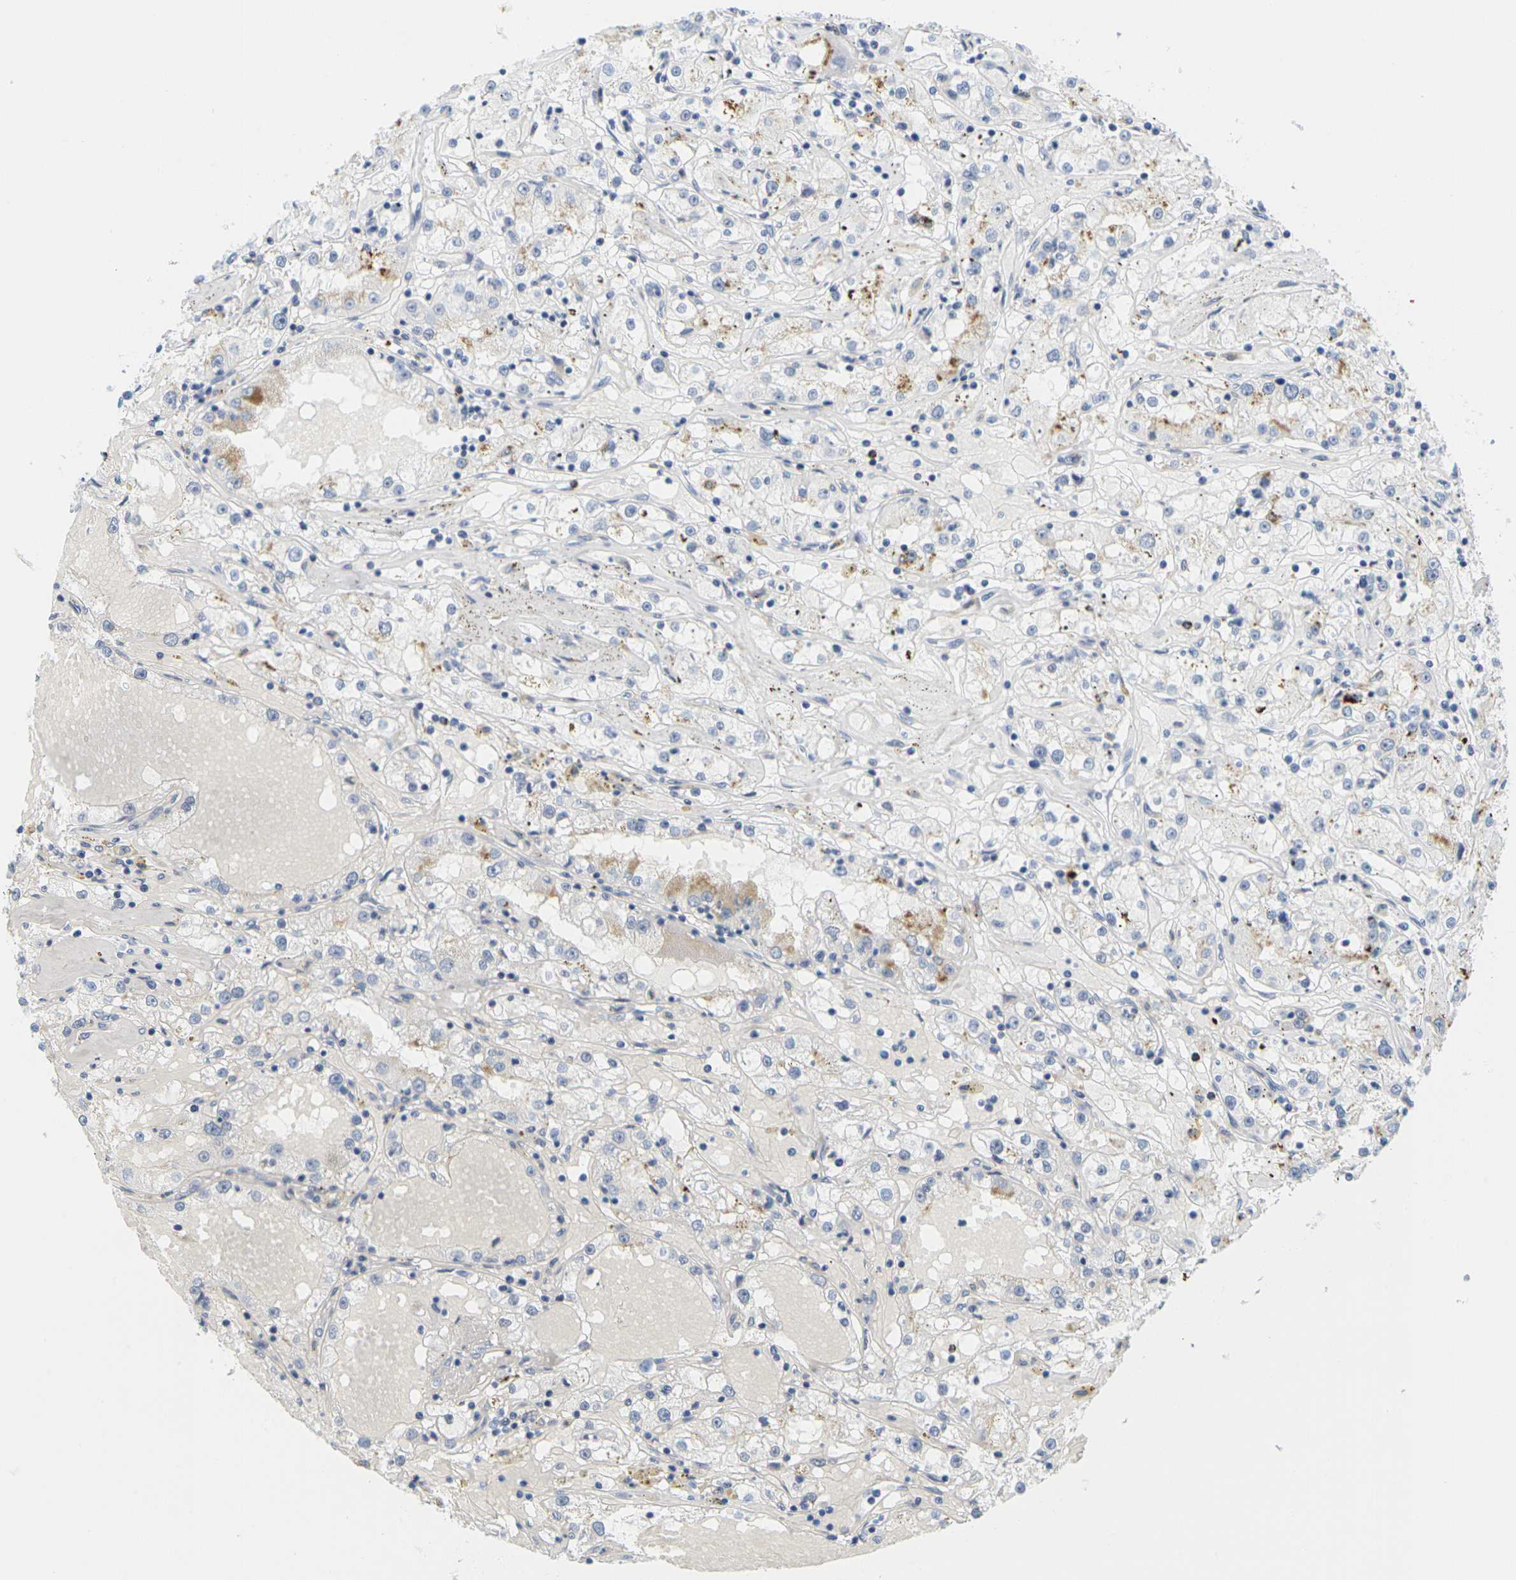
{"staining": {"intensity": "weak", "quantity": "<25%", "location": "cytoplasmic/membranous"}, "tissue": "renal cancer", "cell_type": "Tumor cells", "image_type": "cancer", "snomed": [{"axis": "morphology", "description": "Adenocarcinoma, NOS"}, {"axis": "topography", "description": "Kidney"}], "caption": "A photomicrograph of human renal cancer is negative for staining in tumor cells.", "gene": "HLA-DOB", "patient": {"sex": "male", "age": 56}}